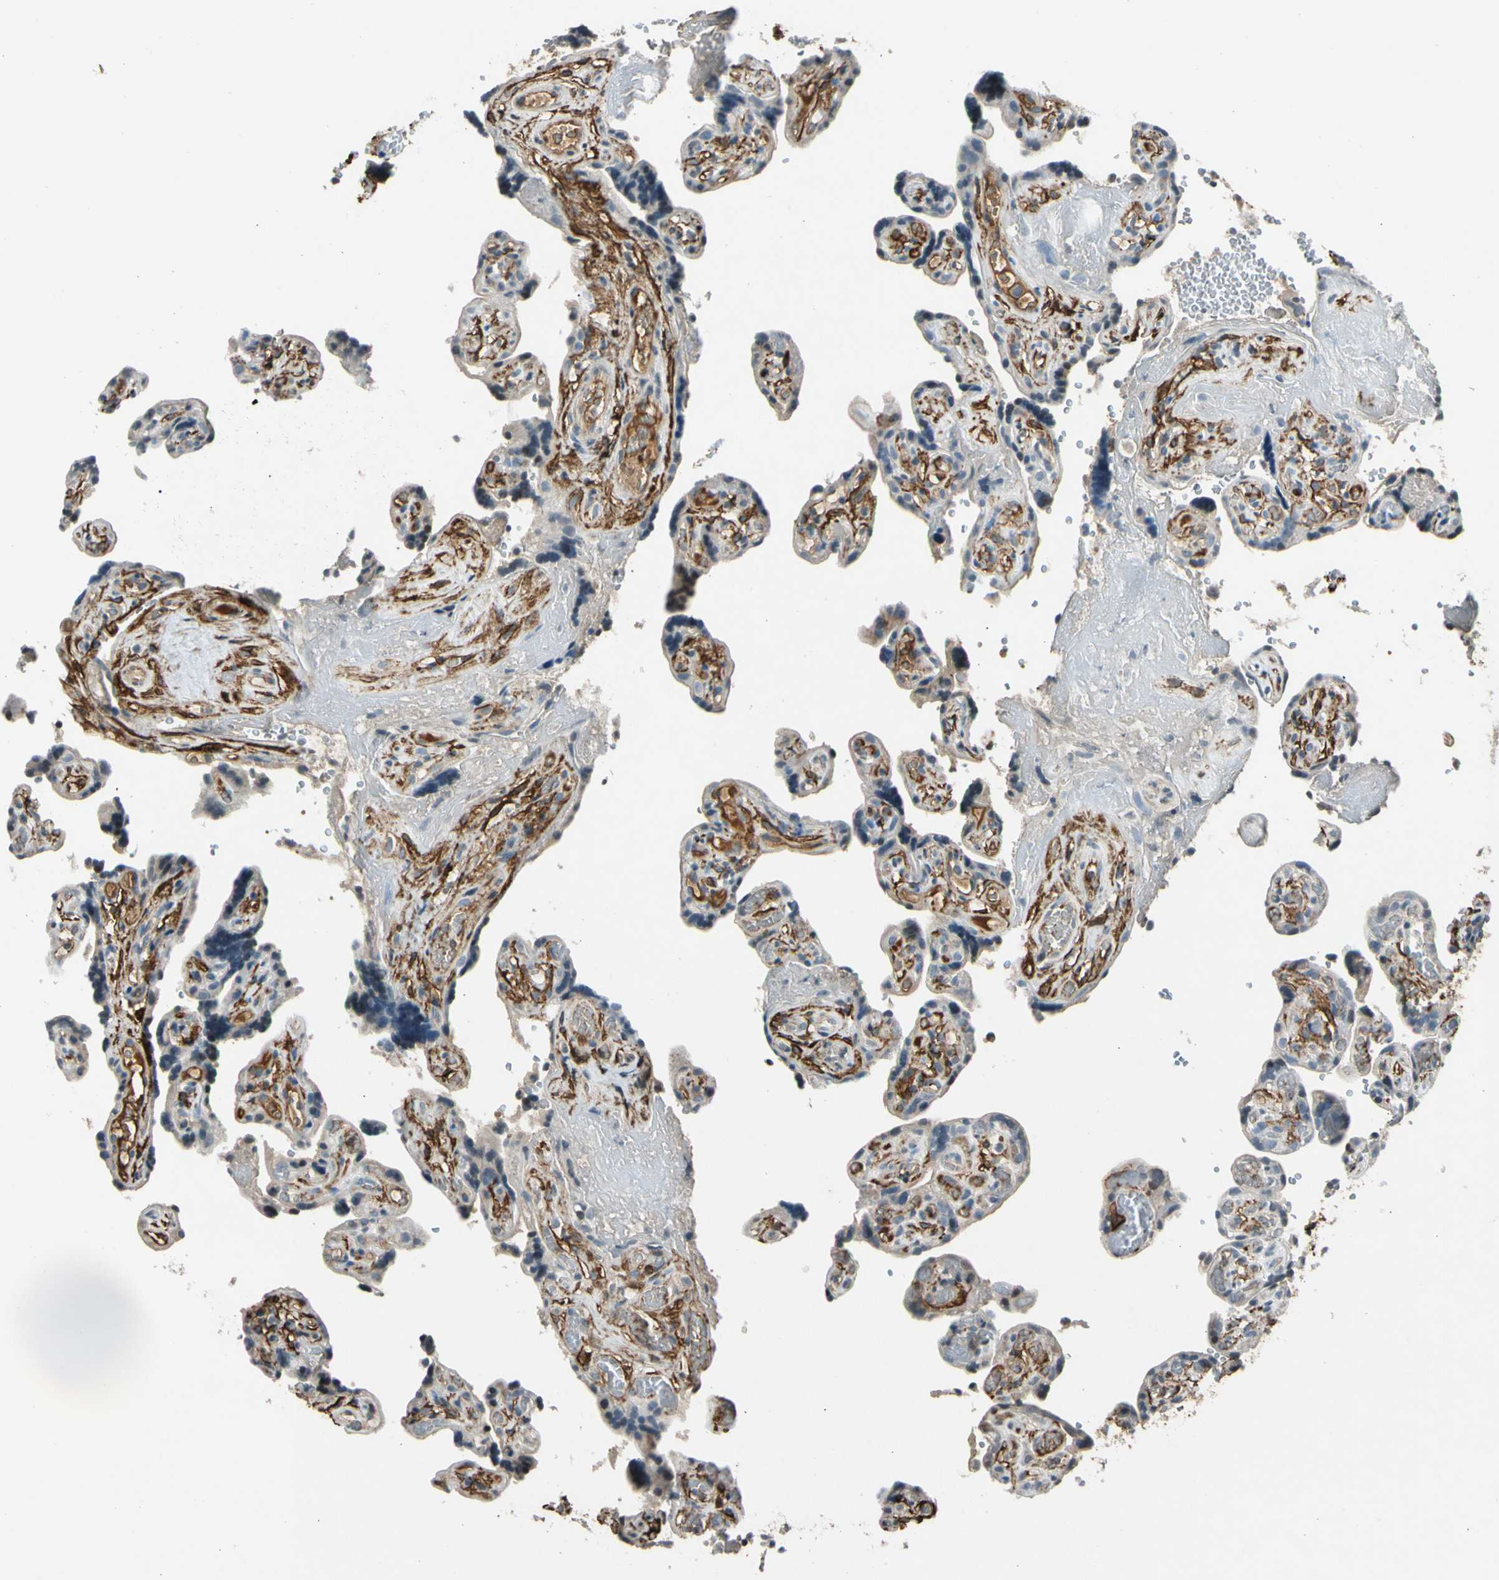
{"staining": {"intensity": "weak", "quantity": "25%-75%", "location": "cytoplasmic/membranous"}, "tissue": "placenta", "cell_type": "Decidual cells", "image_type": "normal", "snomed": [{"axis": "morphology", "description": "Normal tissue, NOS"}, {"axis": "topography", "description": "Placenta"}], "caption": "Brown immunohistochemical staining in benign human placenta exhibits weak cytoplasmic/membranous expression in about 25%-75% of decidual cells.", "gene": "PDPN", "patient": {"sex": "female", "age": 30}}